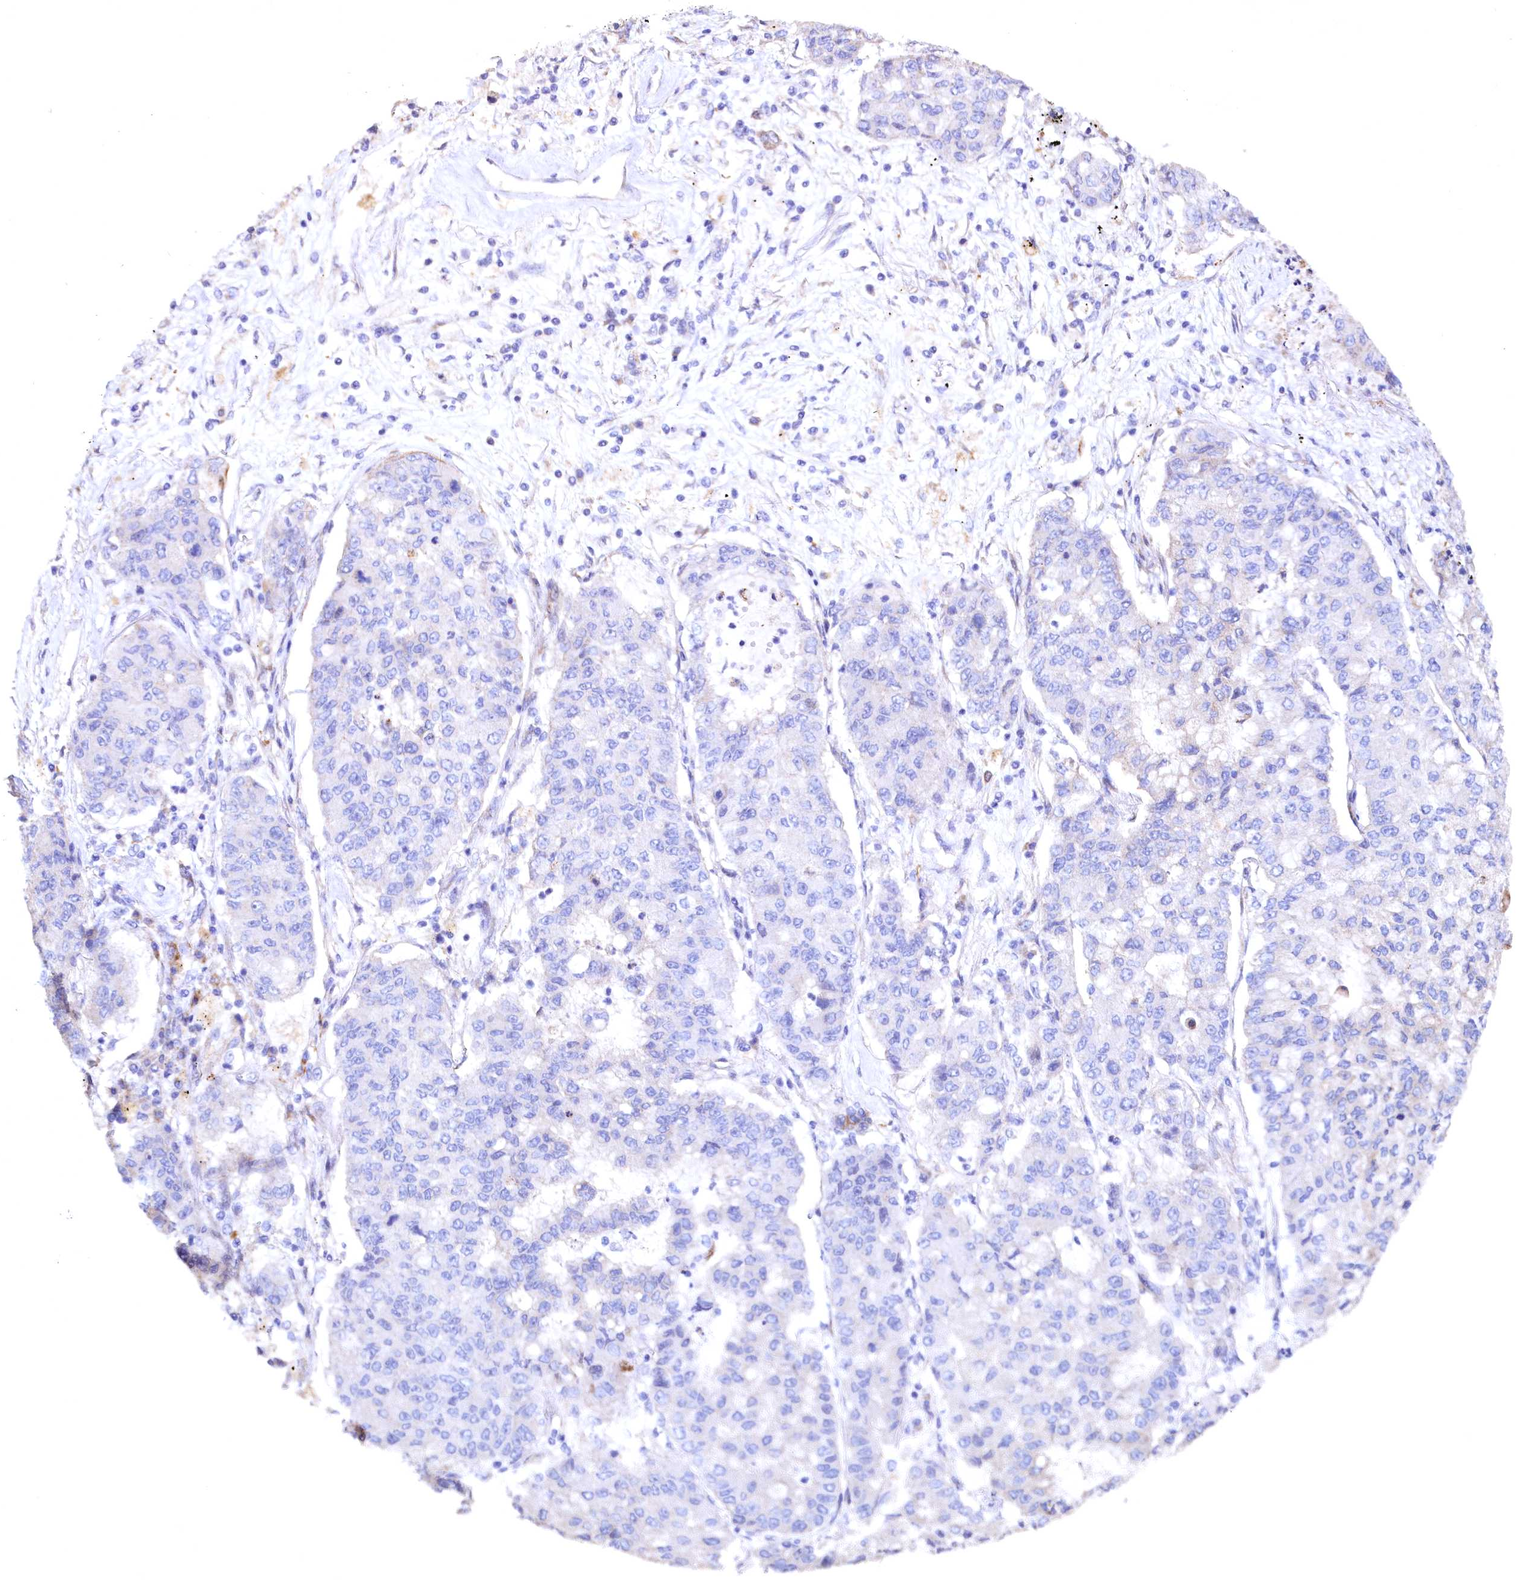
{"staining": {"intensity": "negative", "quantity": "none", "location": "none"}, "tissue": "lung cancer", "cell_type": "Tumor cells", "image_type": "cancer", "snomed": [{"axis": "morphology", "description": "Squamous cell carcinoma, NOS"}, {"axis": "topography", "description": "Lung"}], "caption": "Tumor cells show no significant protein positivity in lung cancer.", "gene": "WNT8A", "patient": {"sex": "male", "age": 74}}